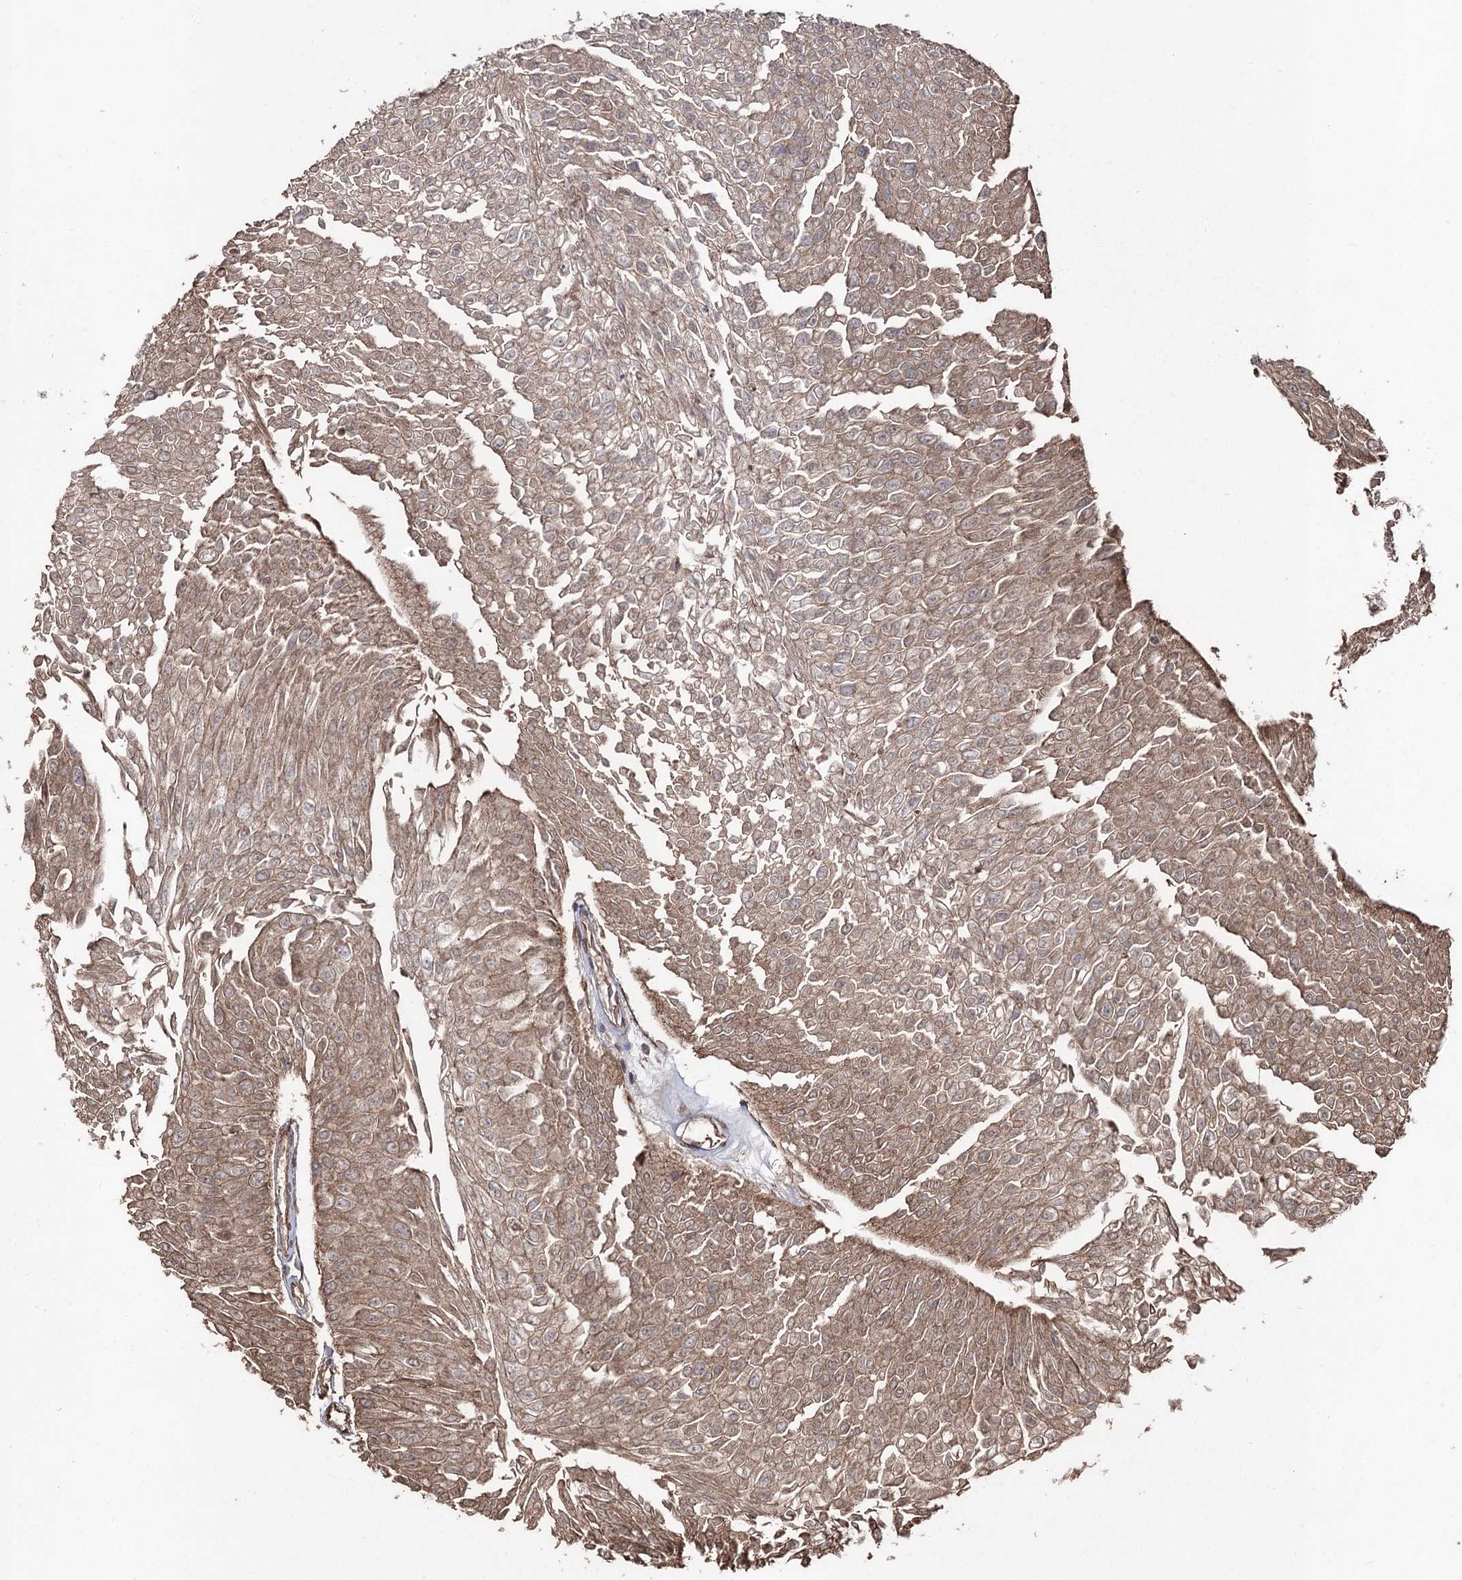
{"staining": {"intensity": "moderate", "quantity": ">75%", "location": "cytoplasmic/membranous"}, "tissue": "urothelial cancer", "cell_type": "Tumor cells", "image_type": "cancer", "snomed": [{"axis": "morphology", "description": "Urothelial carcinoma, Low grade"}, {"axis": "topography", "description": "Urinary bladder"}], "caption": "The immunohistochemical stain labels moderate cytoplasmic/membranous staining in tumor cells of low-grade urothelial carcinoma tissue.", "gene": "LARS2", "patient": {"sex": "male", "age": 67}}